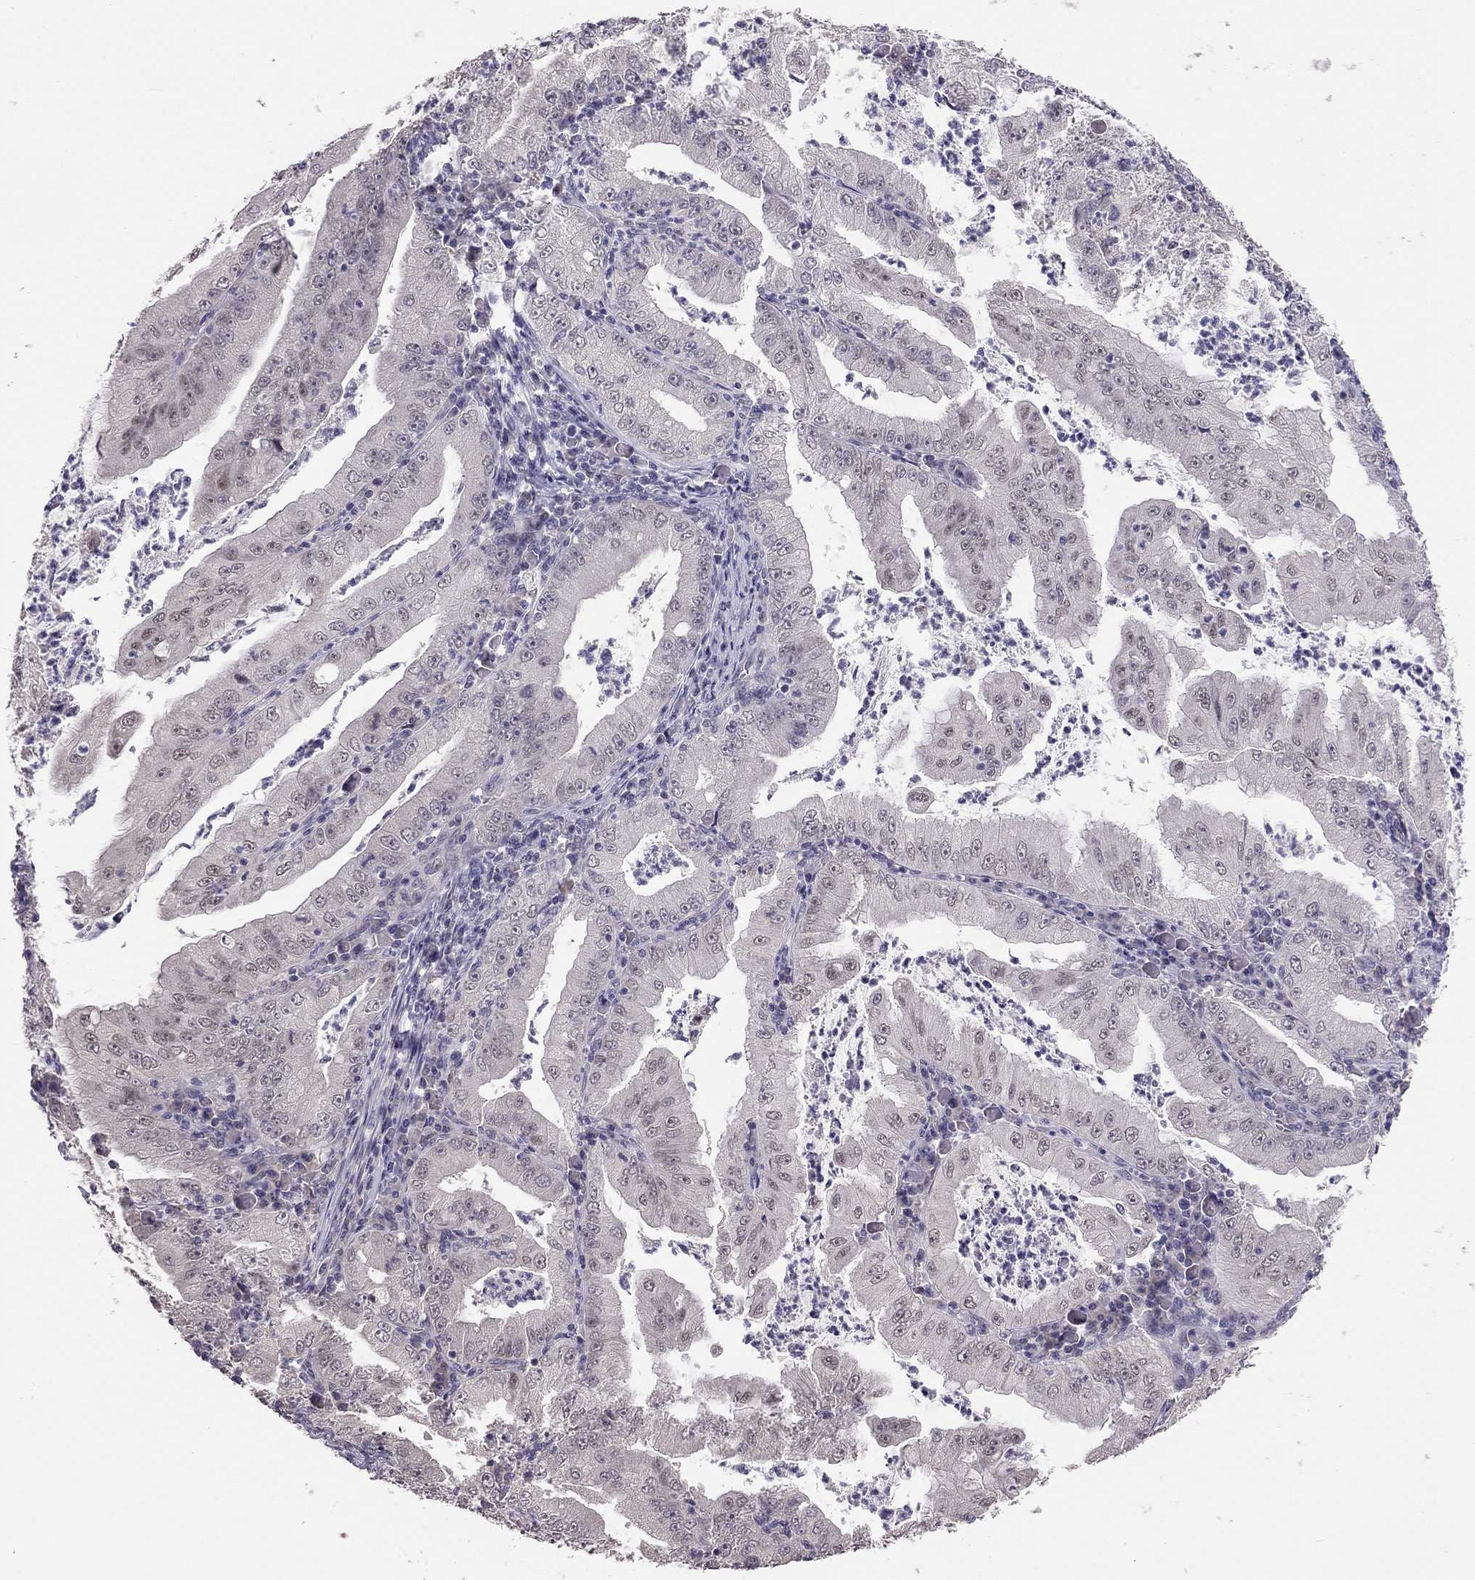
{"staining": {"intensity": "negative", "quantity": "none", "location": "none"}, "tissue": "stomach cancer", "cell_type": "Tumor cells", "image_type": "cancer", "snomed": [{"axis": "morphology", "description": "Adenocarcinoma, NOS"}, {"axis": "topography", "description": "Stomach"}], "caption": "Immunohistochemistry (IHC) micrograph of neoplastic tissue: human stomach cancer (adenocarcinoma) stained with DAB shows no significant protein staining in tumor cells.", "gene": "HSF2BP", "patient": {"sex": "male", "age": 76}}